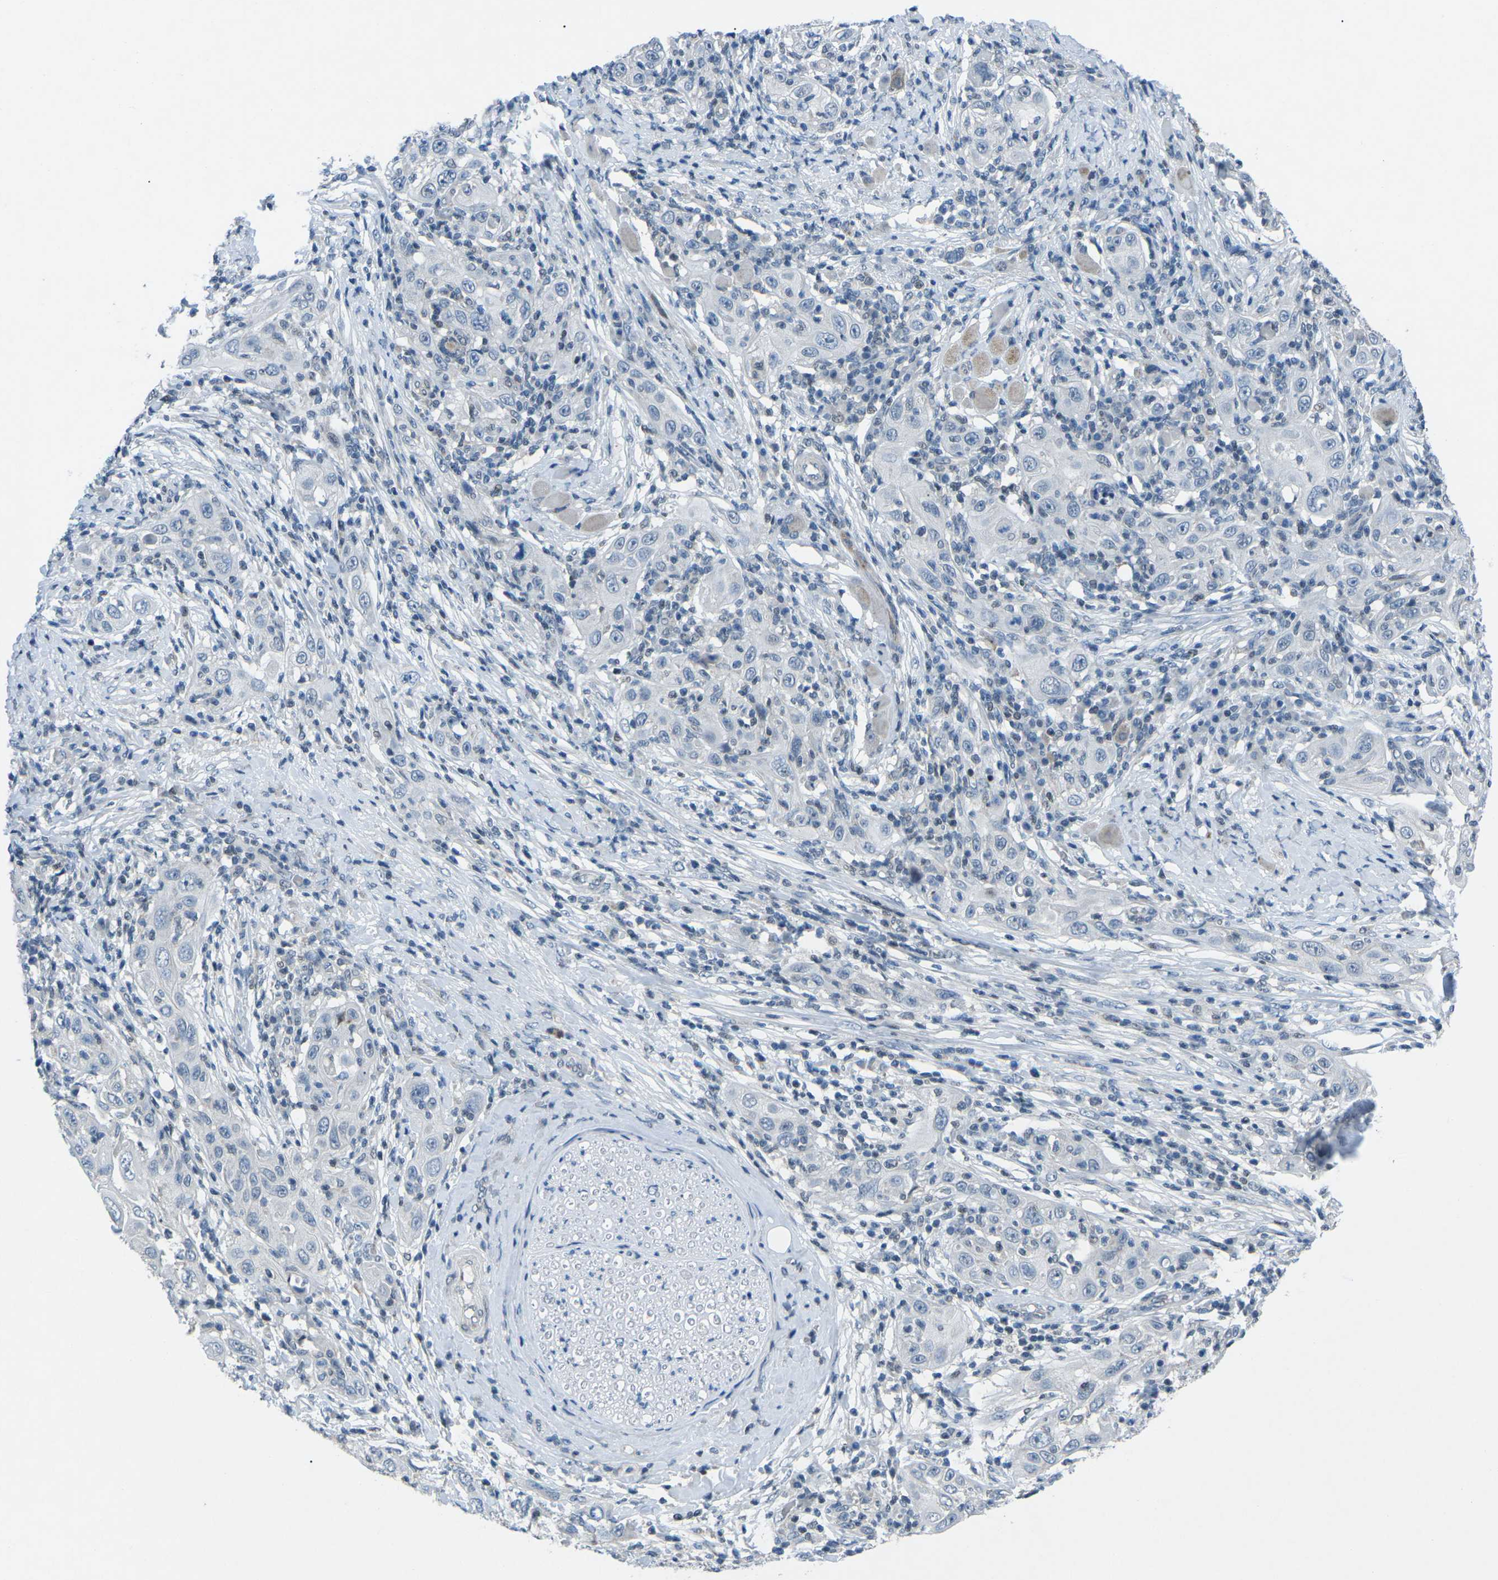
{"staining": {"intensity": "negative", "quantity": "none", "location": "none"}, "tissue": "skin cancer", "cell_type": "Tumor cells", "image_type": "cancer", "snomed": [{"axis": "morphology", "description": "Squamous cell carcinoma, NOS"}, {"axis": "topography", "description": "Skin"}], "caption": "An immunohistochemistry histopathology image of skin squamous cell carcinoma is shown. There is no staining in tumor cells of skin squamous cell carcinoma. The staining is performed using DAB brown chromogen with nuclei counter-stained in using hematoxylin.", "gene": "MBNL1", "patient": {"sex": "female", "age": 88}}